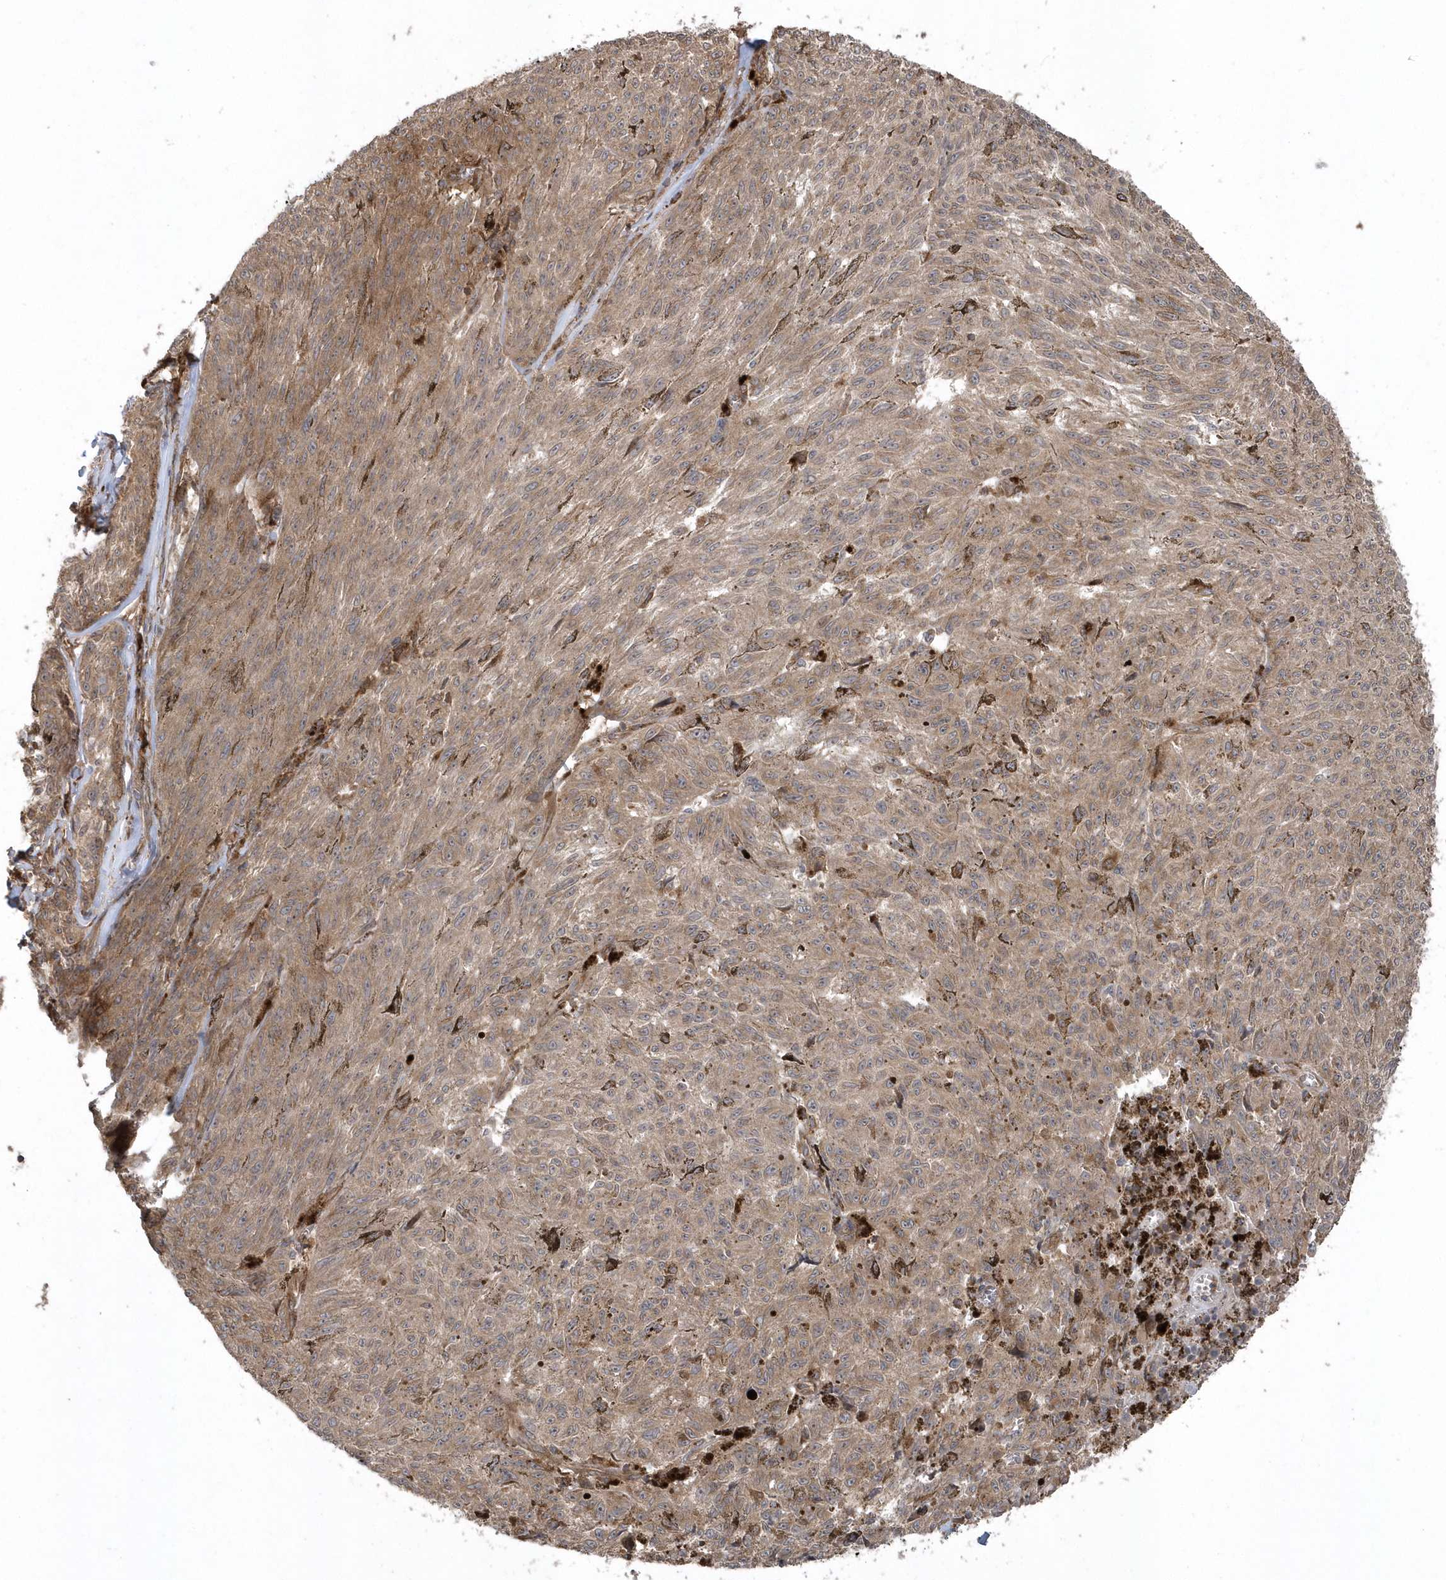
{"staining": {"intensity": "weak", "quantity": ">75%", "location": "cytoplasmic/membranous"}, "tissue": "melanoma", "cell_type": "Tumor cells", "image_type": "cancer", "snomed": [{"axis": "morphology", "description": "Malignant melanoma, NOS"}, {"axis": "topography", "description": "Skin"}], "caption": "Immunohistochemical staining of malignant melanoma demonstrates low levels of weak cytoplasmic/membranous staining in approximately >75% of tumor cells.", "gene": "HERPUD1", "patient": {"sex": "female", "age": 72}}